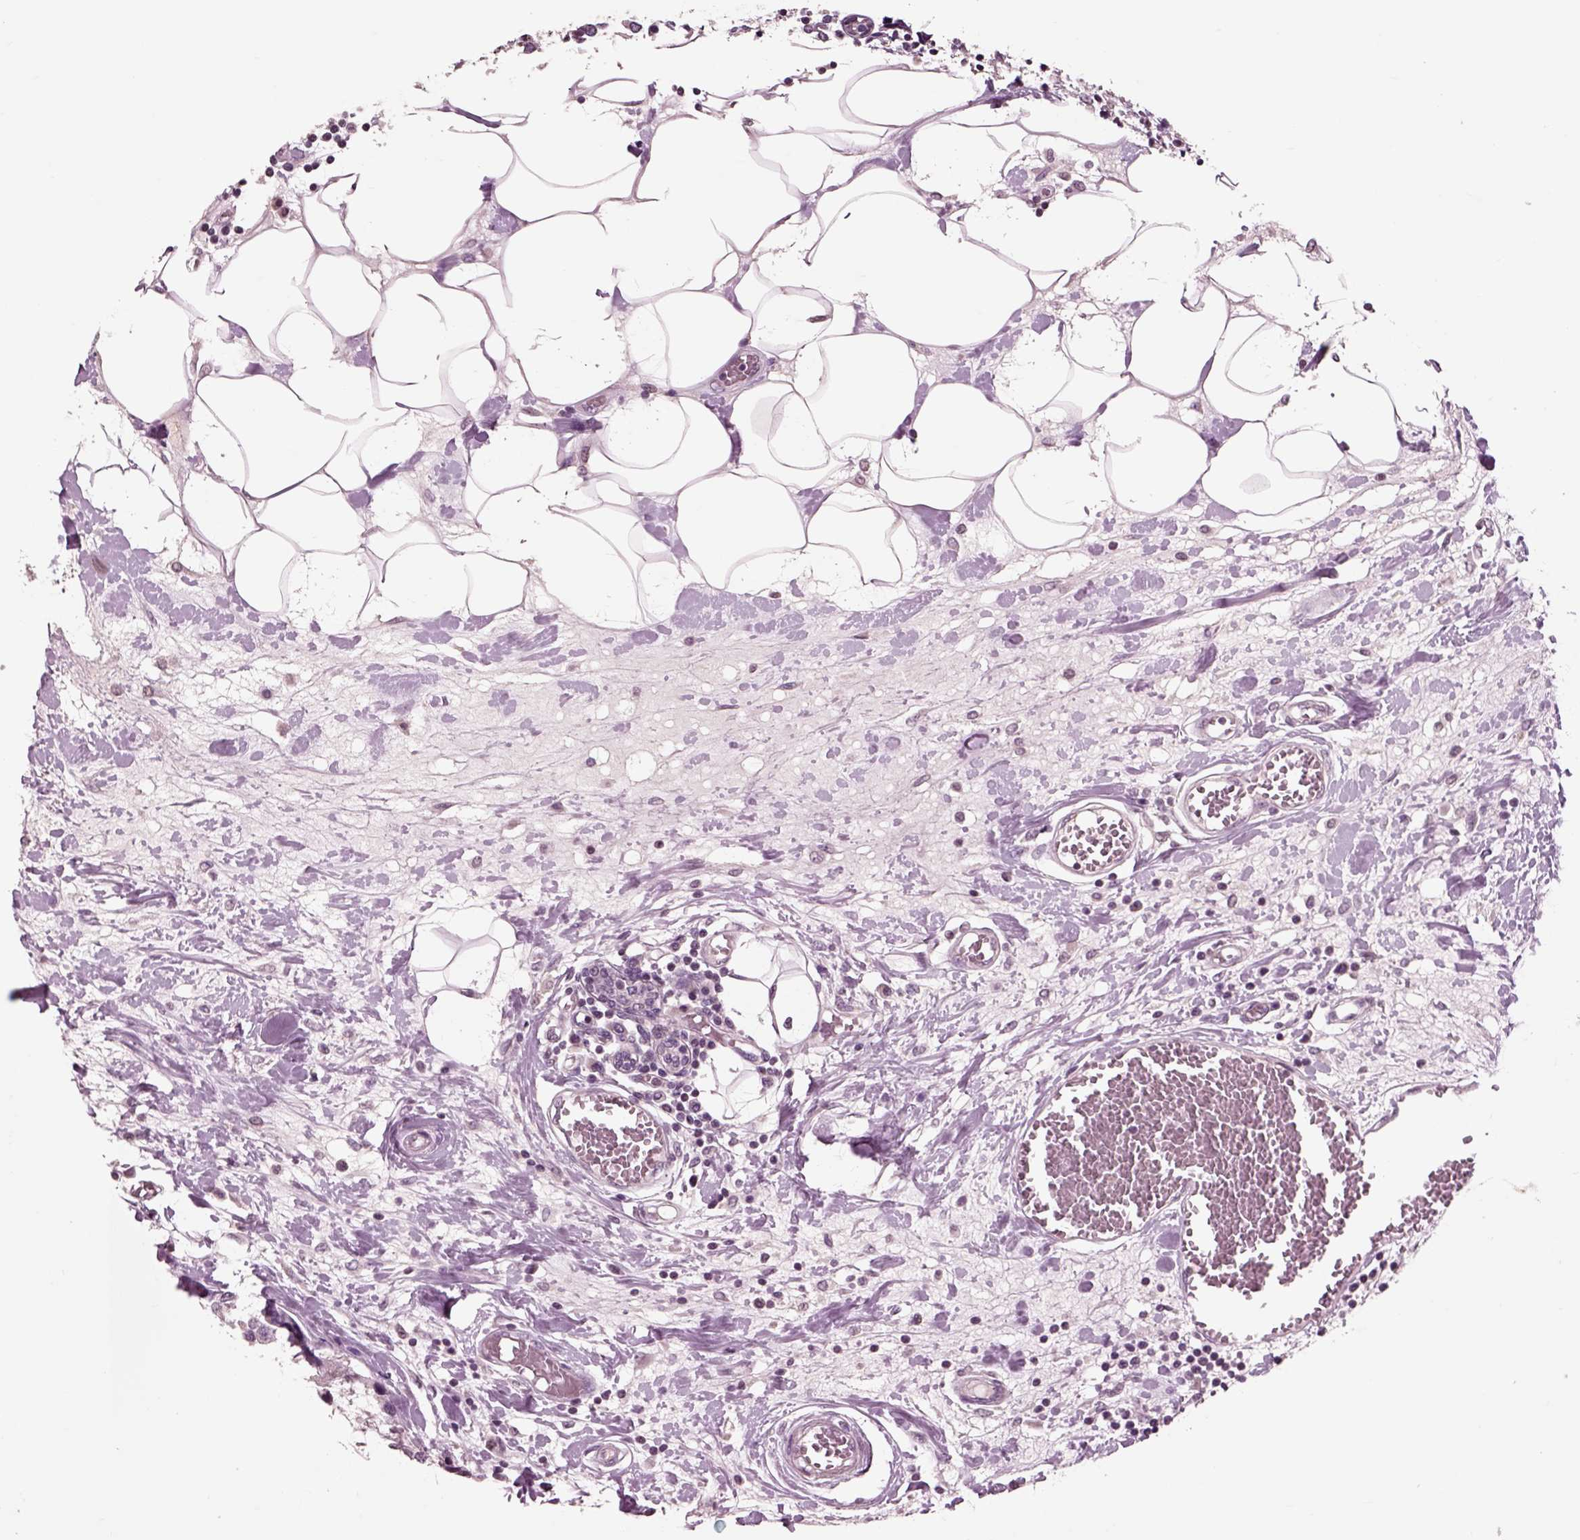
{"staining": {"intensity": "negative", "quantity": "none", "location": "none"}, "tissue": "breast cancer", "cell_type": "Tumor cells", "image_type": "cancer", "snomed": [{"axis": "morphology", "description": "Lobular carcinoma"}, {"axis": "topography", "description": "Breast"}], "caption": "The histopathology image shows no staining of tumor cells in lobular carcinoma (breast).", "gene": "CHGB", "patient": {"sex": "female", "age": 59}}